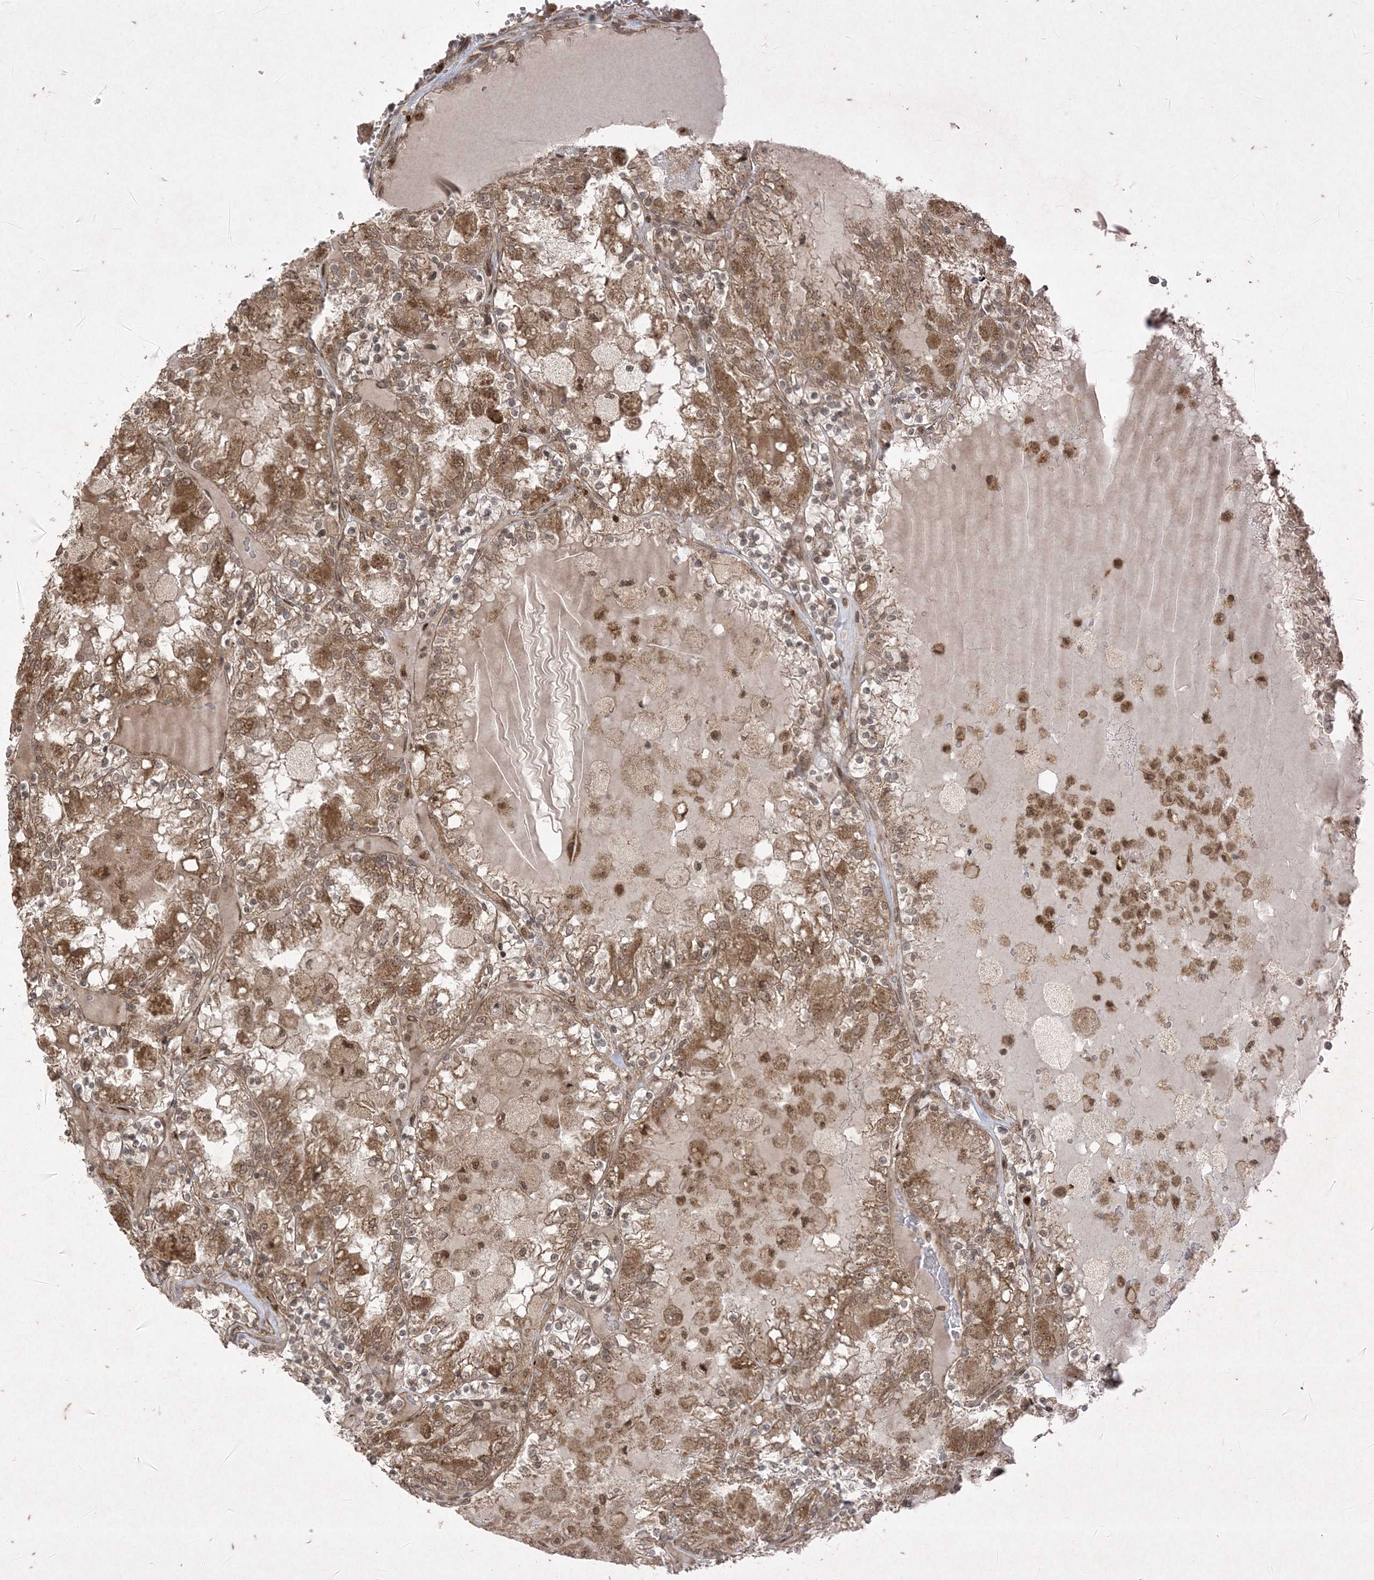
{"staining": {"intensity": "moderate", "quantity": ">75%", "location": "cytoplasmic/membranous"}, "tissue": "renal cancer", "cell_type": "Tumor cells", "image_type": "cancer", "snomed": [{"axis": "morphology", "description": "Adenocarcinoma, NOS"}, {"axis": "topography", "description": "Kidney"}], "caption": "Human renal cancer (adenocarcinoma) stained with a brown dye displays moderate cytoplasmic/membranous positive staining in approximately >75% of tumor cells.", "gene": "RRAS", "patient": {"sex": "female", "age": 56}}